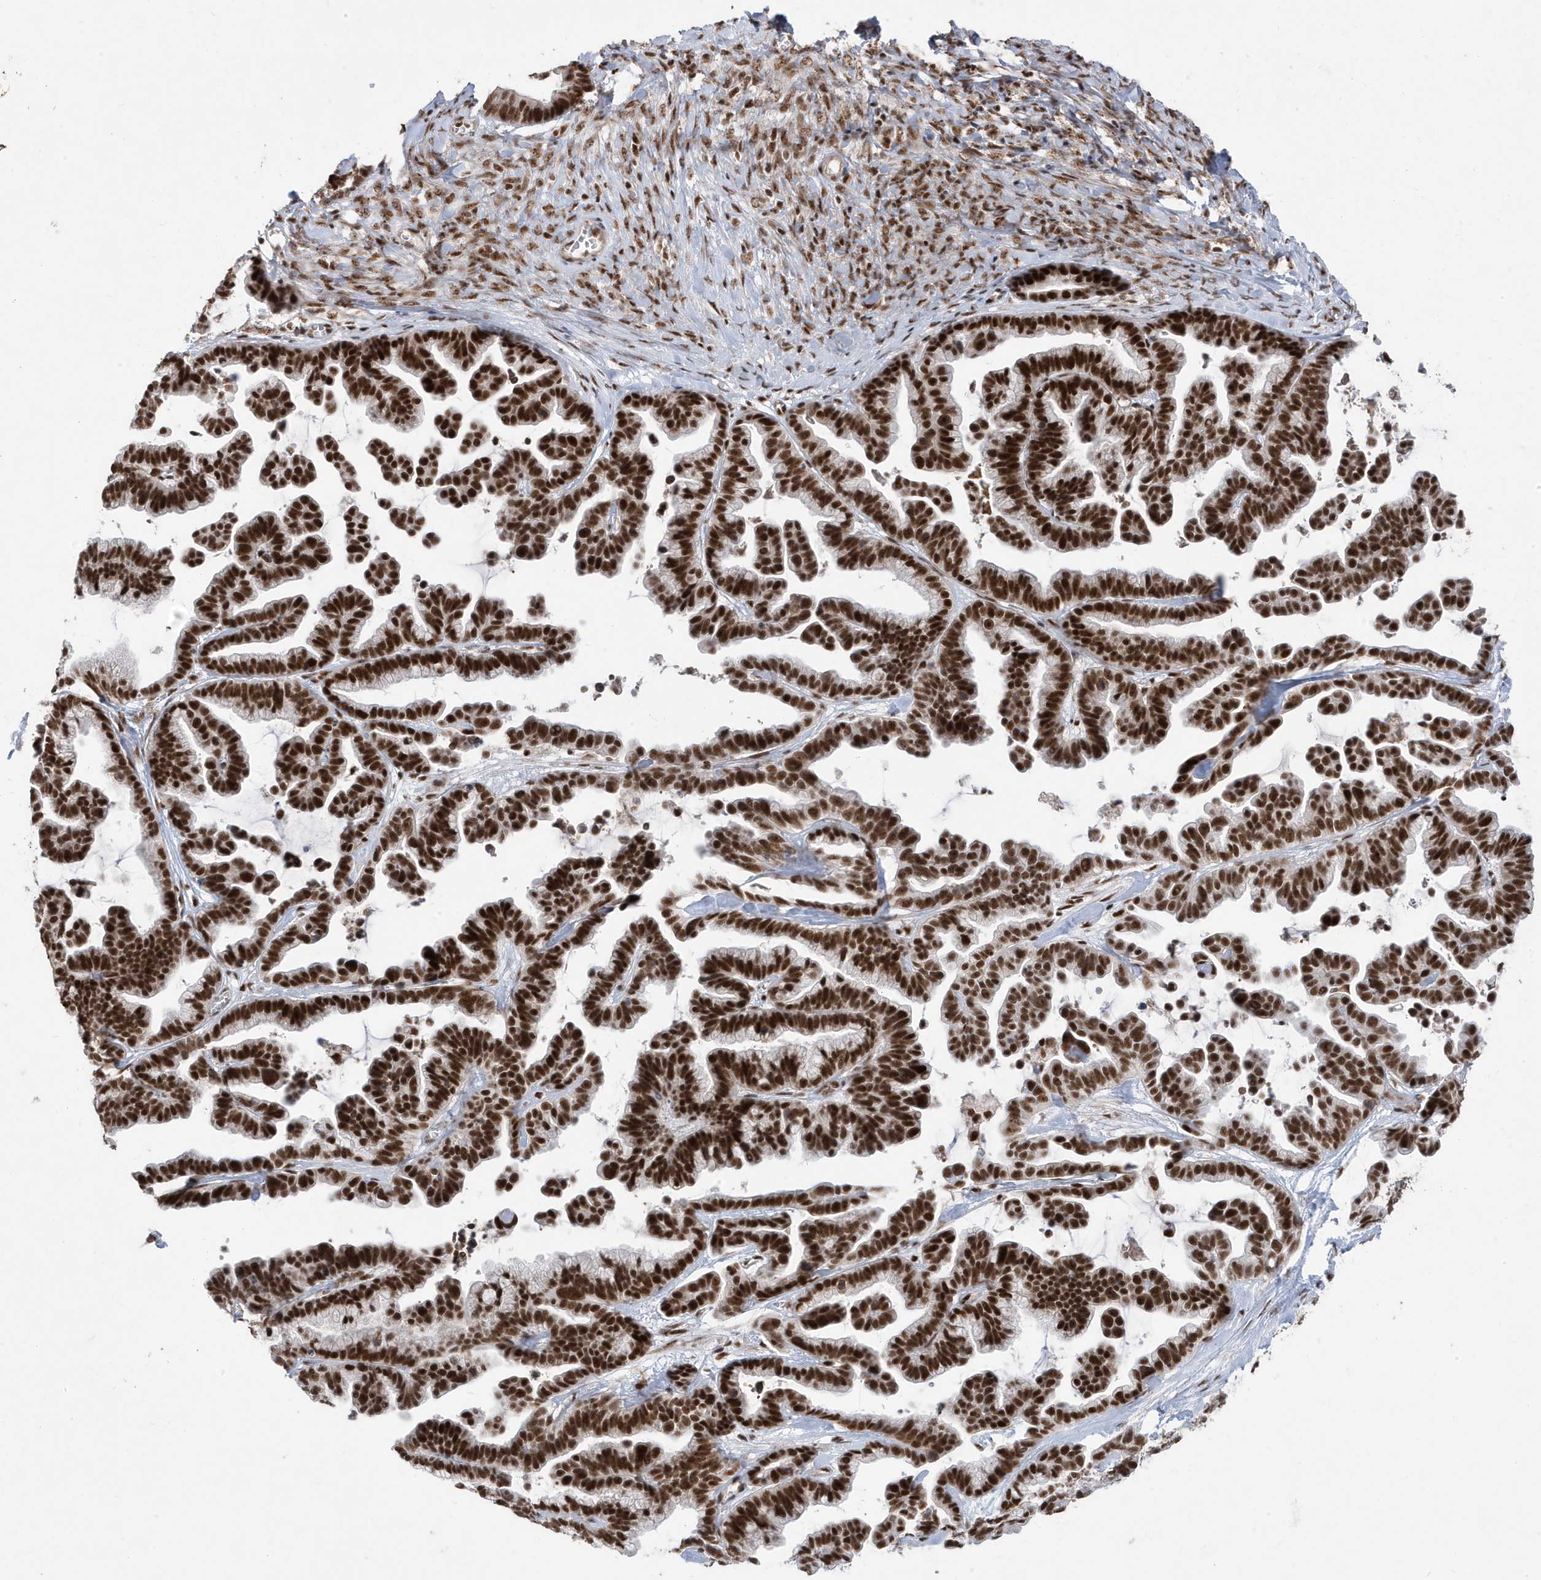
{"staining": {"intensity": "strong", "quantity": ">75%", "location": "nuclear"}, "tissue": "ovarian cancer", "cell_type": "Tumor cells", "image_type": "cancer", "snomed": [{"axis": "morphology", "description": "Cystadenocarcinoma, serous, NOS"}, {"axis": "topography", "description": "Ovary"}], "caption": "IHC of ovarian serous cystadenocarcinoma reveals high levels of strong nuclear staining in about >75% of tumor cells.", "gene": "MTREX", "patient": {"sex": "female", "age": 56}}